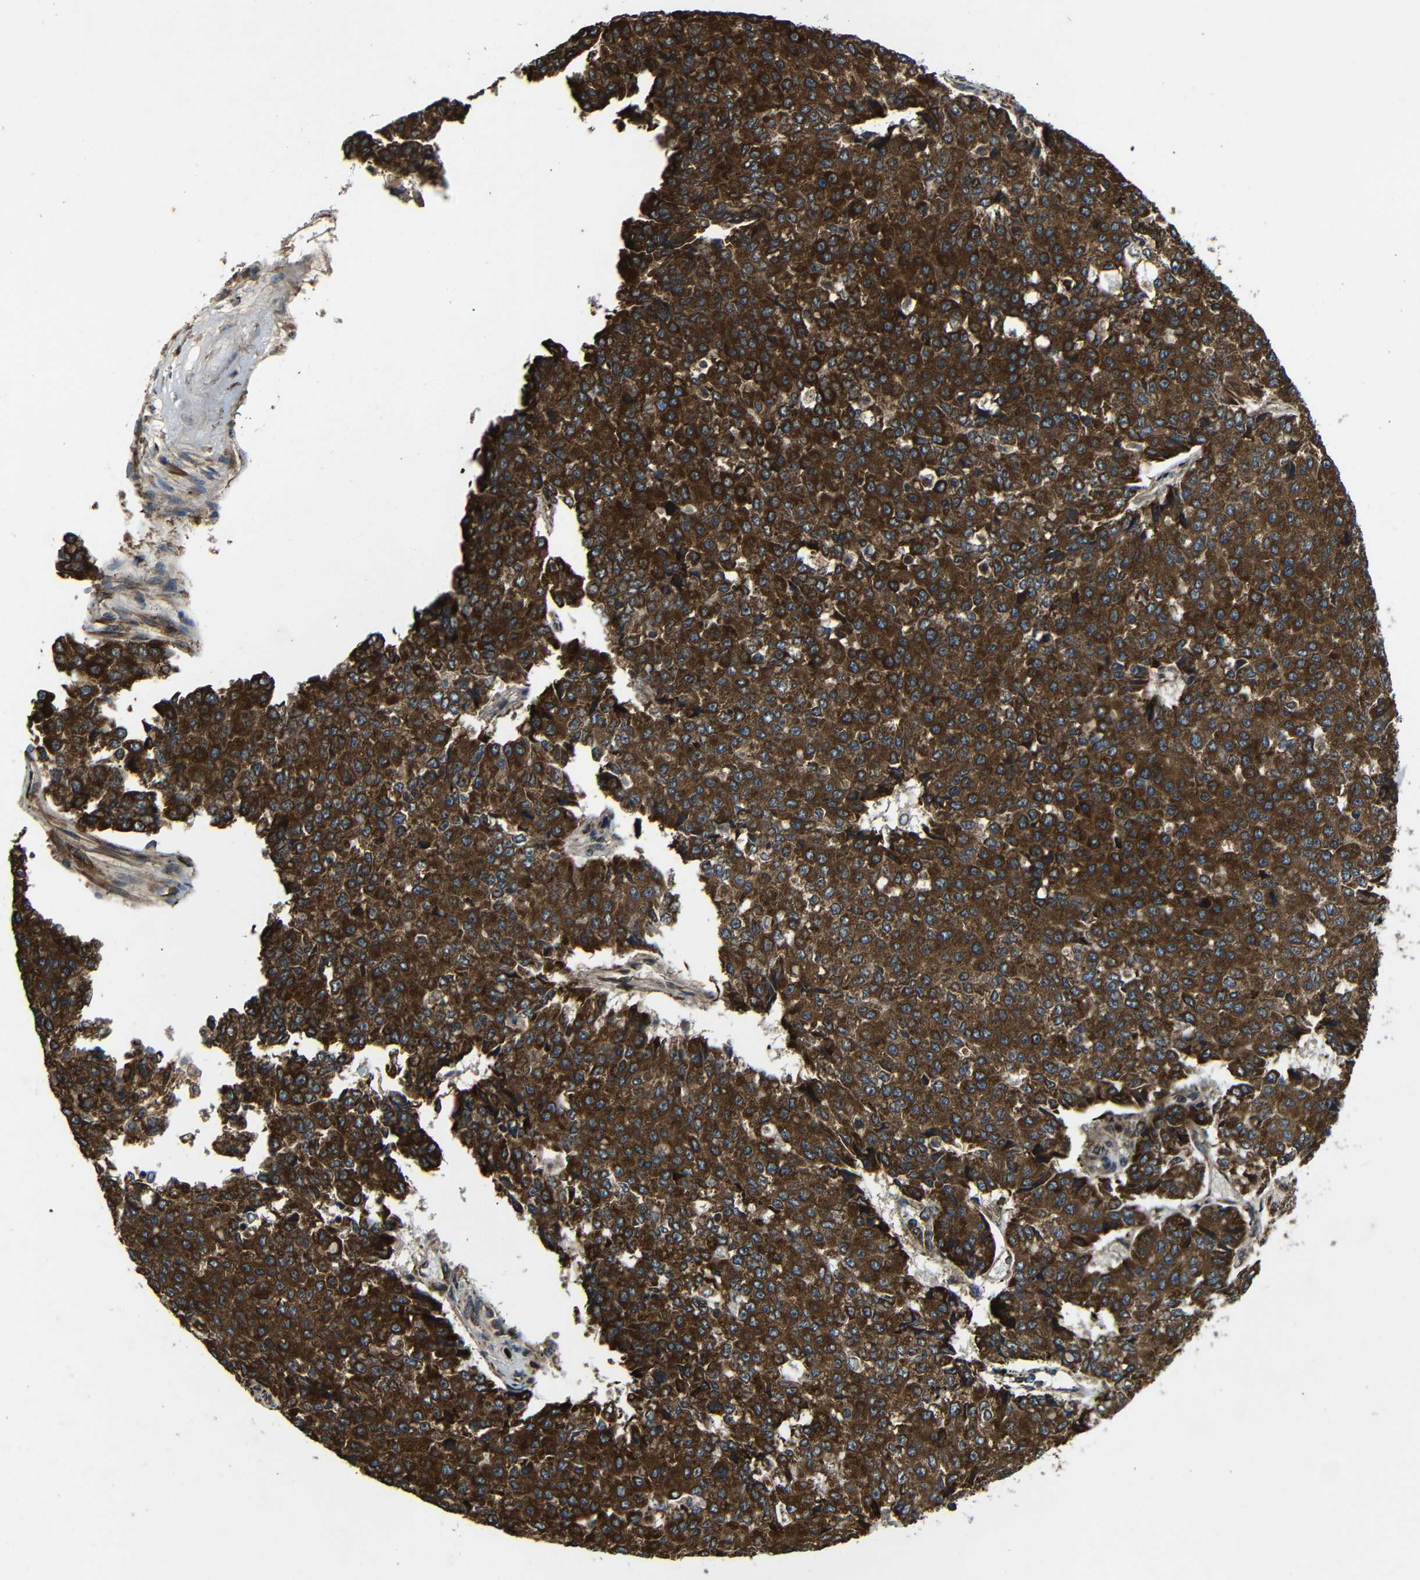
{"staining": {"intensity": "strong", "quantity": ">75%", "location": "cytoplasmic/membranous"}, "tissue": "pancreatic cancer", "cell_type": "Tumor cells", "image_type": "cancer", "snomed": [{"axis": "morphology", "description": "Adenocarcinoma, NOS"}, {"axis": "topography", "description": "Pancreas"}], "caption": "Protein staining of pancreatic cancer (adenocarcinoma) tissue demonstrates strong cytoplasmic/membranous positivity in about >75% of tumor cells. The staining was performed using DAB (3,3'-diaminobenzidine) to visualize the protein expression in brown, while the nuclei were stained in blue with hematoxylin (Magnification: 20x).", "gene": "TRPC1", "patient": {"sex": "male", "age": 50}}